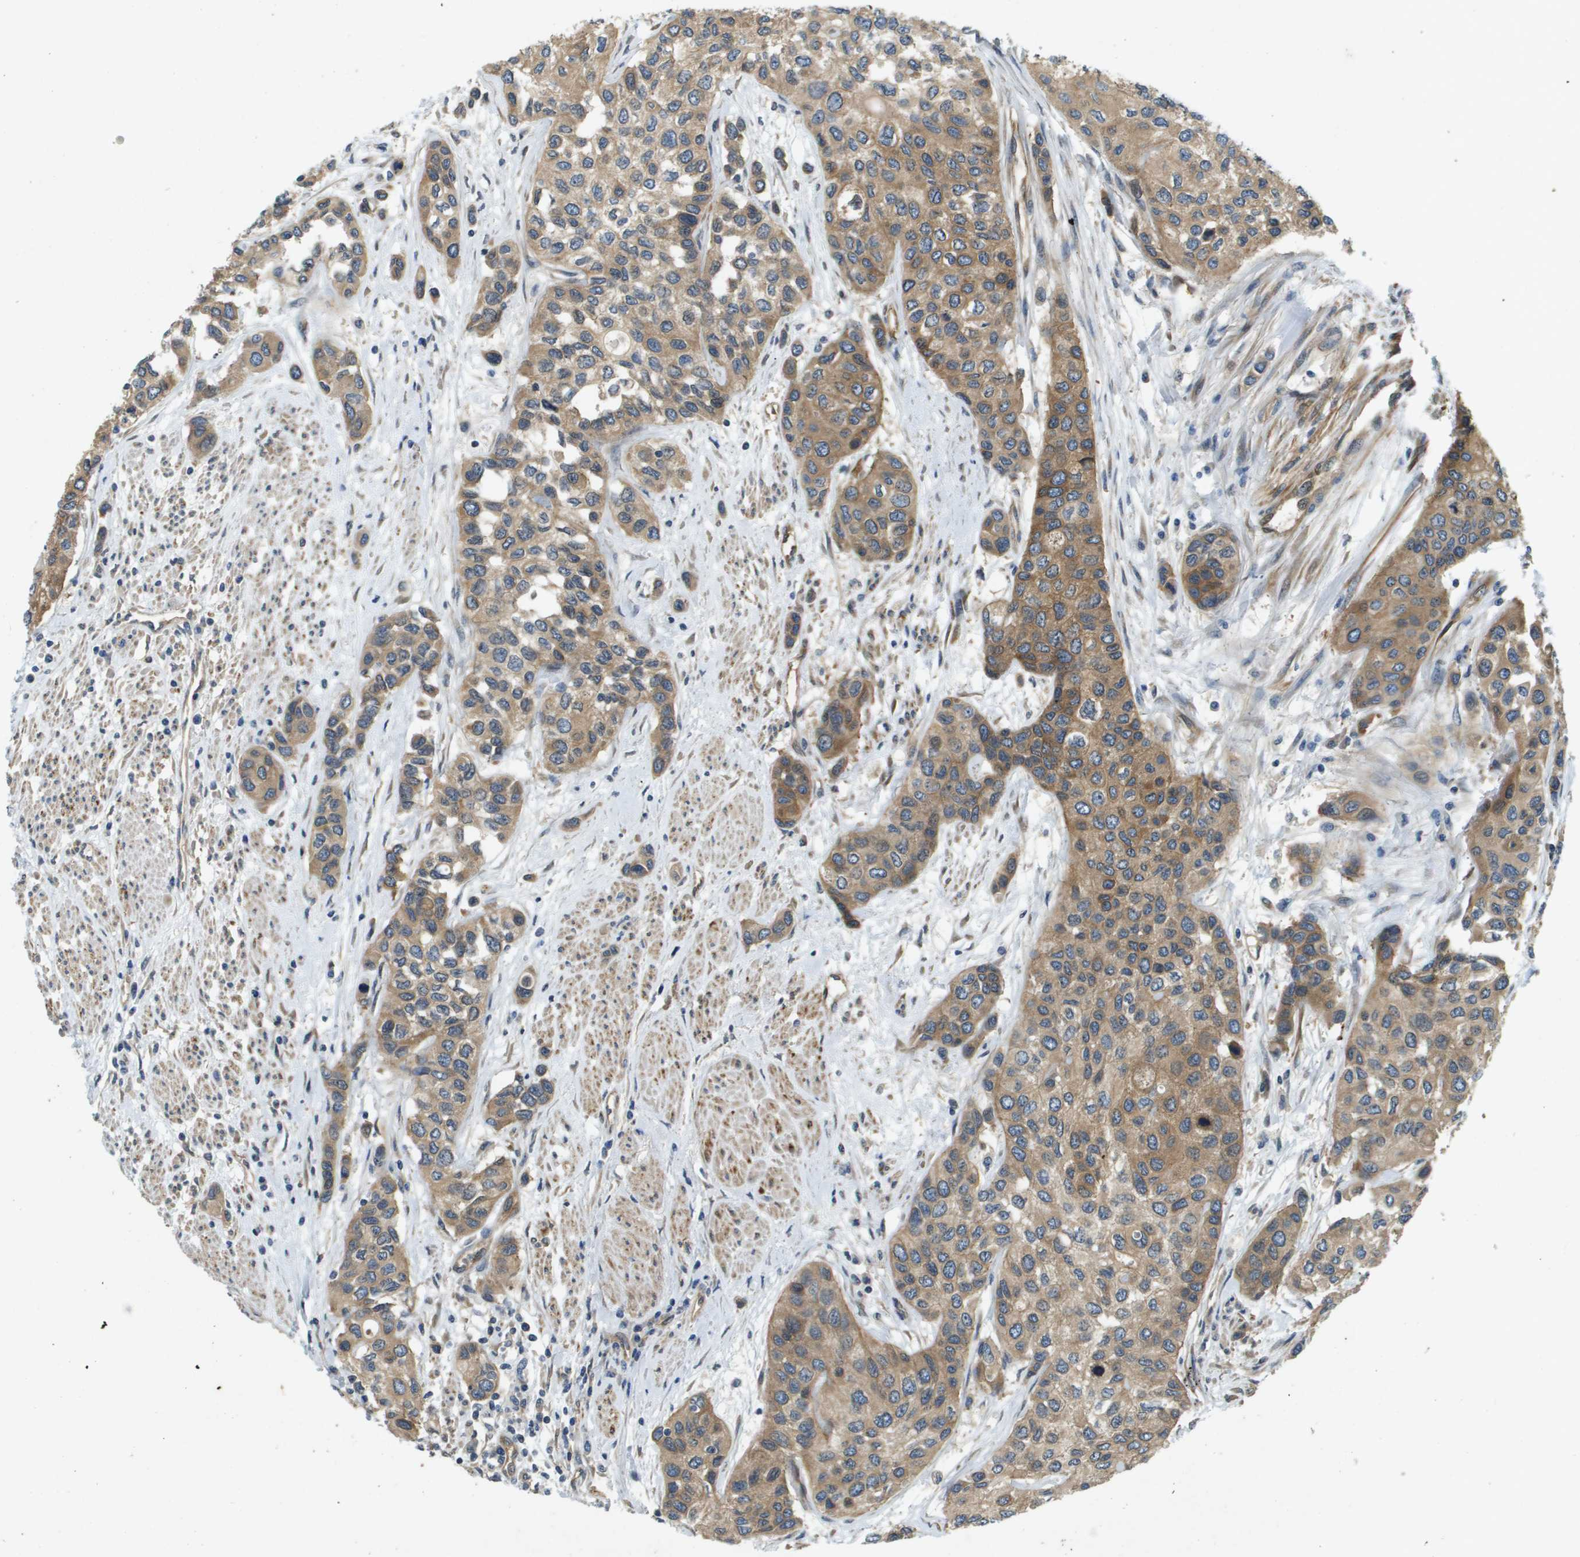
{"staining": {"intensity": "moderate", "quantity": ">75%", "location": "cytoplasmic/membranous"}, "tissue": "urothelial cancer", "cell_type": "Tumor cells", "image_type": "cancer", "snomed": [{"axis": "morphology", "description": "Urothelial carcinoma, High grade"}, {"axis": "topography", "description": "Urinary bladder"}], "caption": "Brown immunohistochemical staining in human high-grade urothelial carcinoma displays moderate cytoplasmic/membranous expression in about >75% of tumor cells. The protein is shown in brown color, while the nuclei are stained blue.", "gene": "PGAP3", "patient": {"sex": "female", "age": 56}}